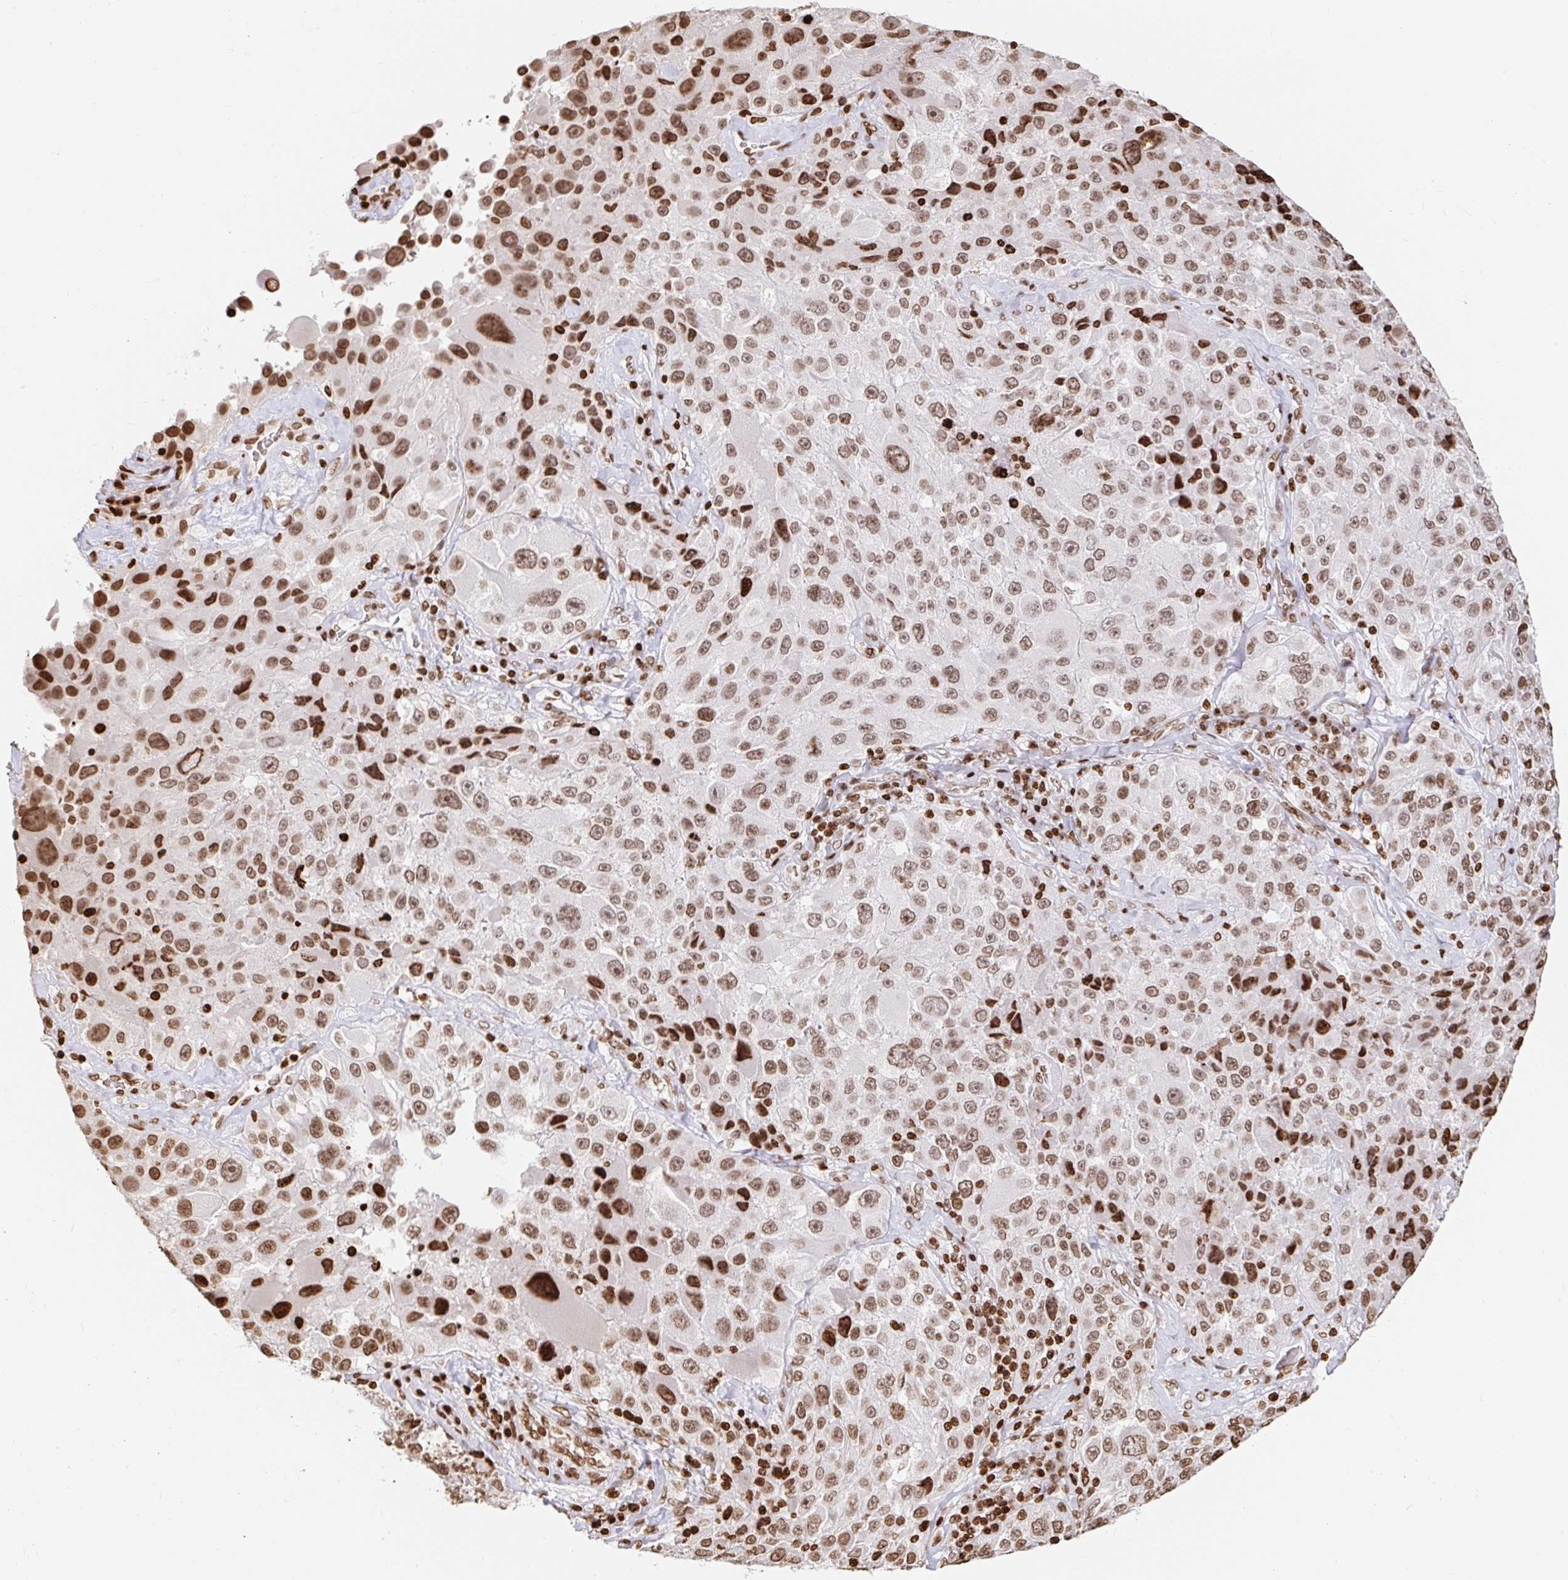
{"staining": {"intensity": "moderate", "quantity": ">75%", "location": "nuclear"}, "tissue": "melanoma", "cell_type": "Tumor cells", "image_type": "cancer", "snomed": [{"axis": "morphology", "description": "Malignant melanoma, Metastatic site"}, {"axis": "topography", "description": "Lymph node"}], "caption": "This histopathology image shows immunohistochemistry (IHC) staining of melanoma, with medium moderate nuclear positivity in approximately >75% of tumor cells.", "gene": "H2BC5", "patient": {"sex": "male", "age": 62}}